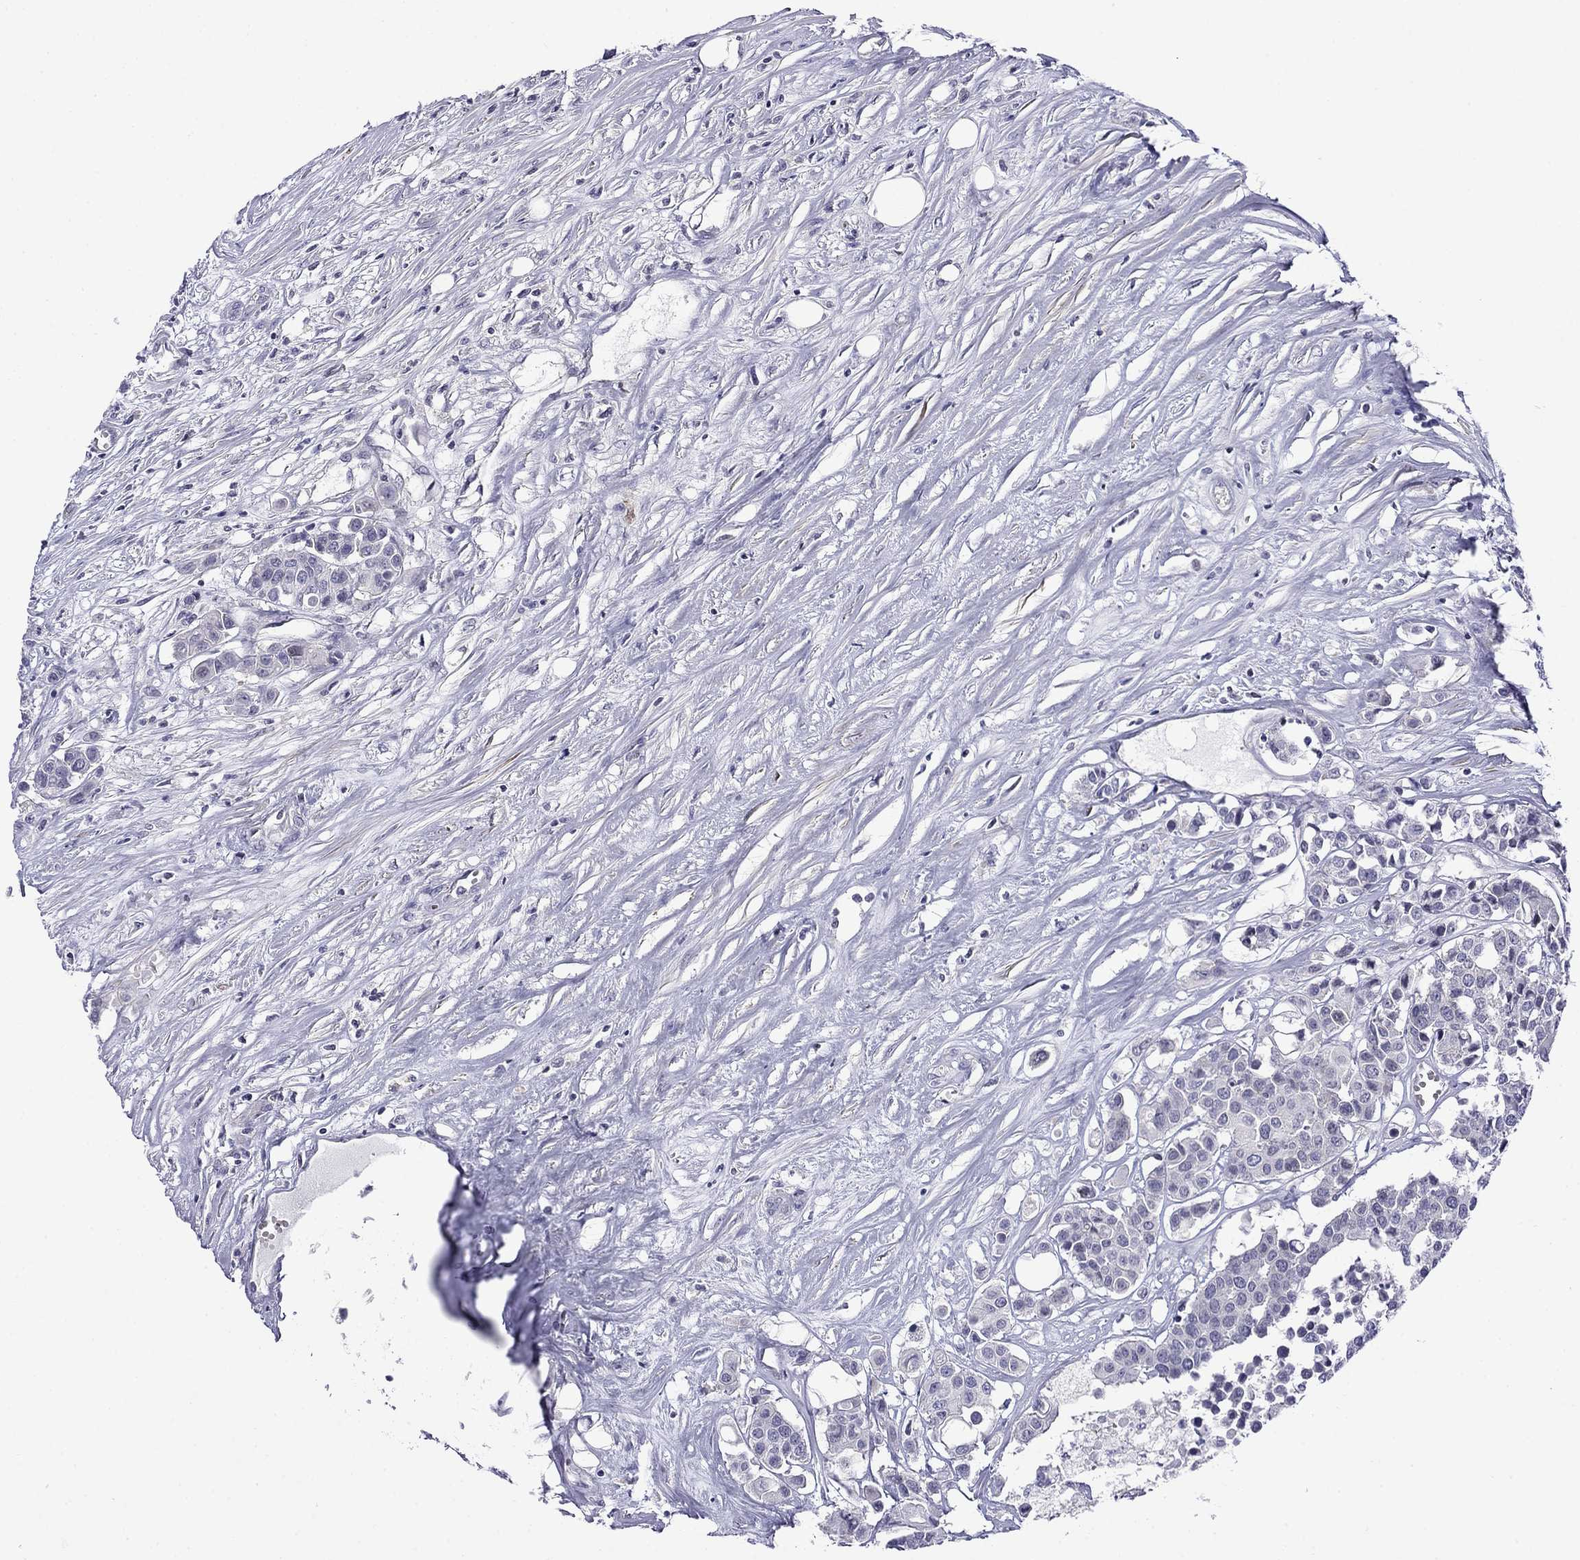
{"staining": {"intensity": "negative", "quantity": "none", "location": "none"}, "tissue": "carcinoid", "cell_type": "Tumor cells", "image_type": "cancer", "snomed": [{"axis": "morphology", "description": "Carcinoid, malignant, NOS"}, {"axis": "topography", "description": "Colon"}], "caption": "Tumor cells are negative for protein expression in human malignant carcinoid.", "gene": "PRR18", "patient": {"sex": "male", "age": 81}}